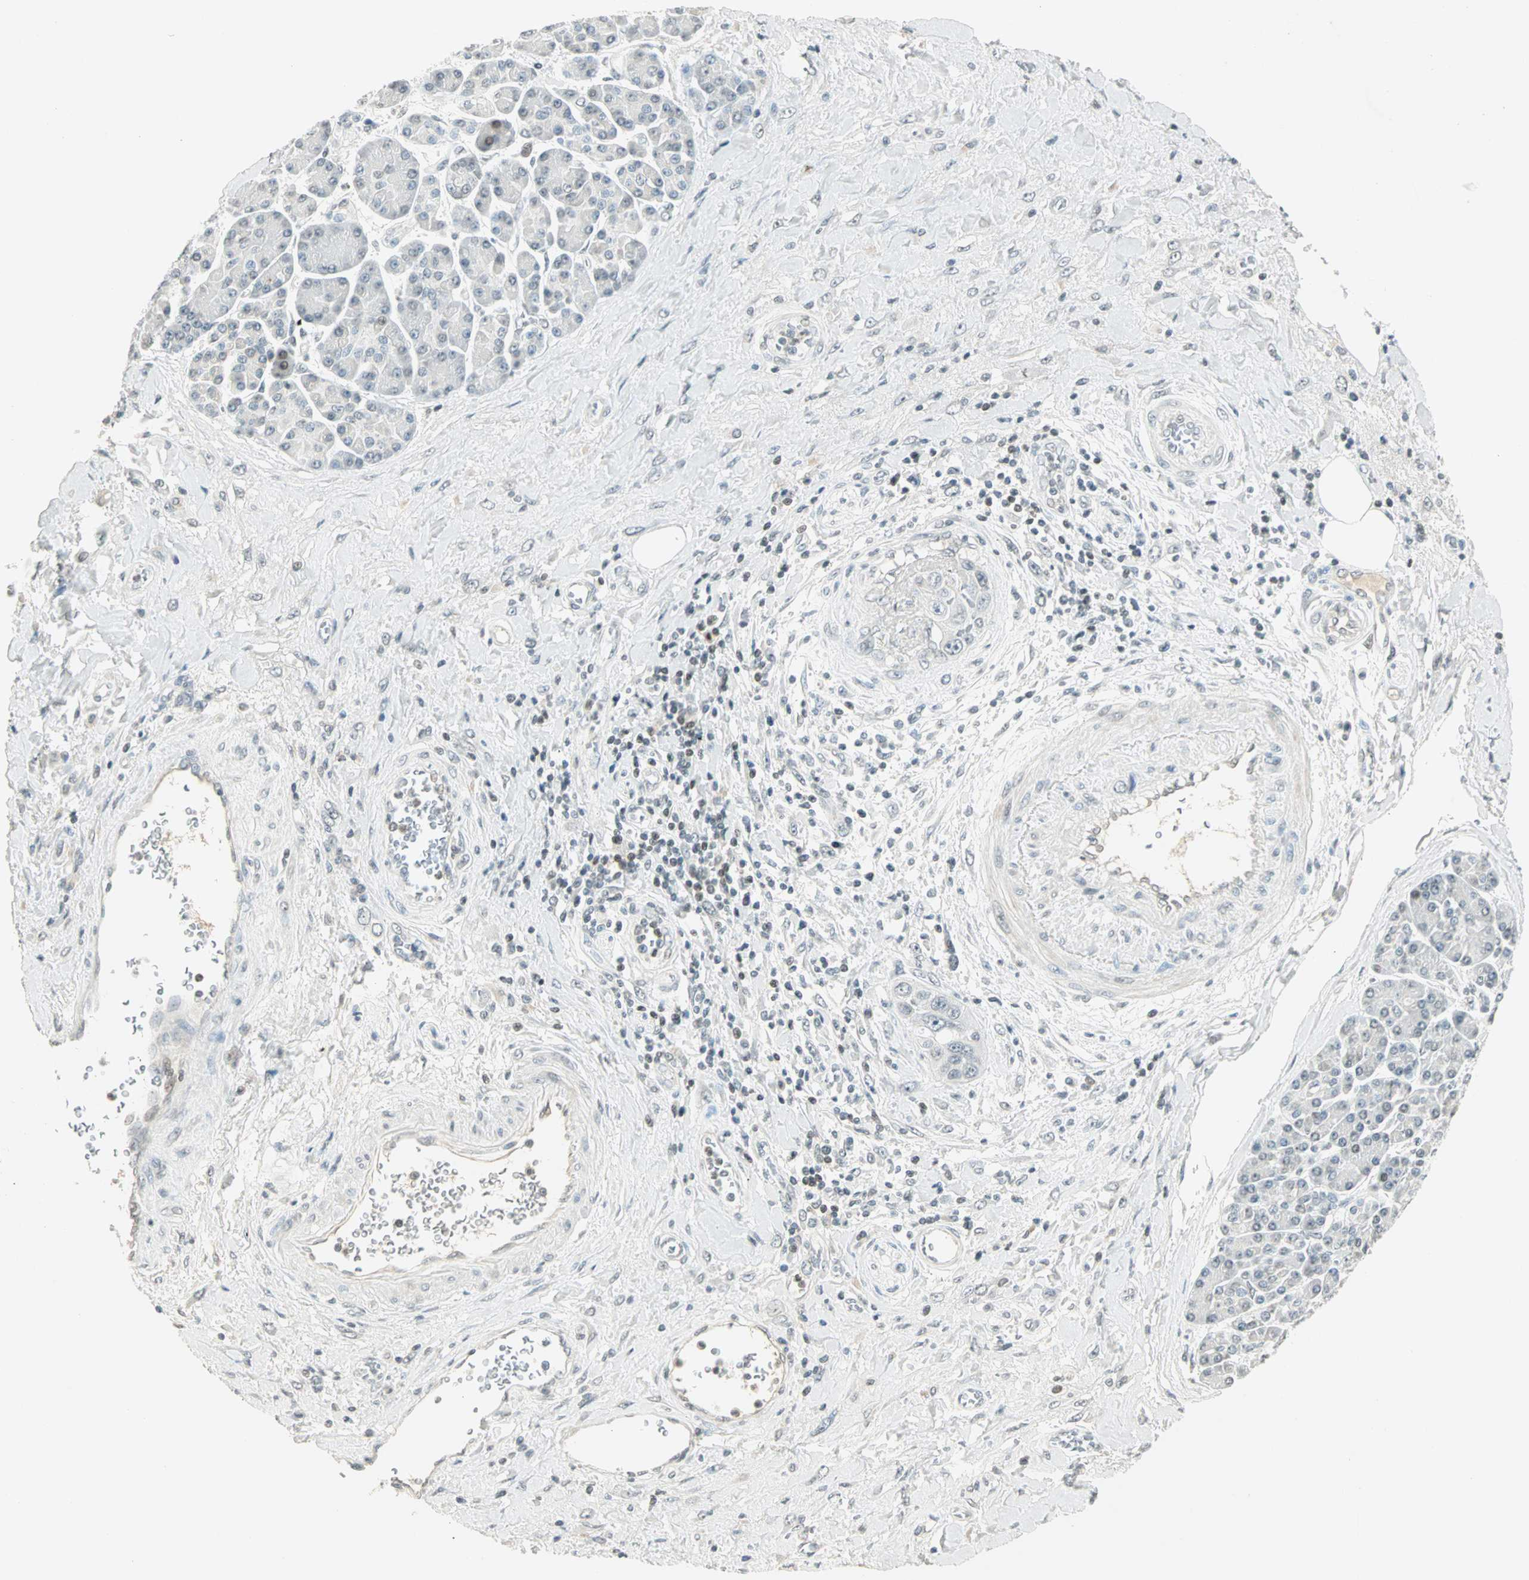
{"staining": {"intensity": "weak", "quantity": "<25%", "location": "nuclear"}, "tissue": "pancreatic cancer", "cell_type": "Tumor cells", "image_type": "cancer", "snomed": [{"axis": "morphology", "description": "Adenocarcinoma, NOS"}, {"axis": "topography", "description": "Pancreas"}], "caption": "Tumor cells are negative for protein expression in human pancreatic cancer.", "gene": "SMAD3", "patient": {"sex": "female", "age": 70}}